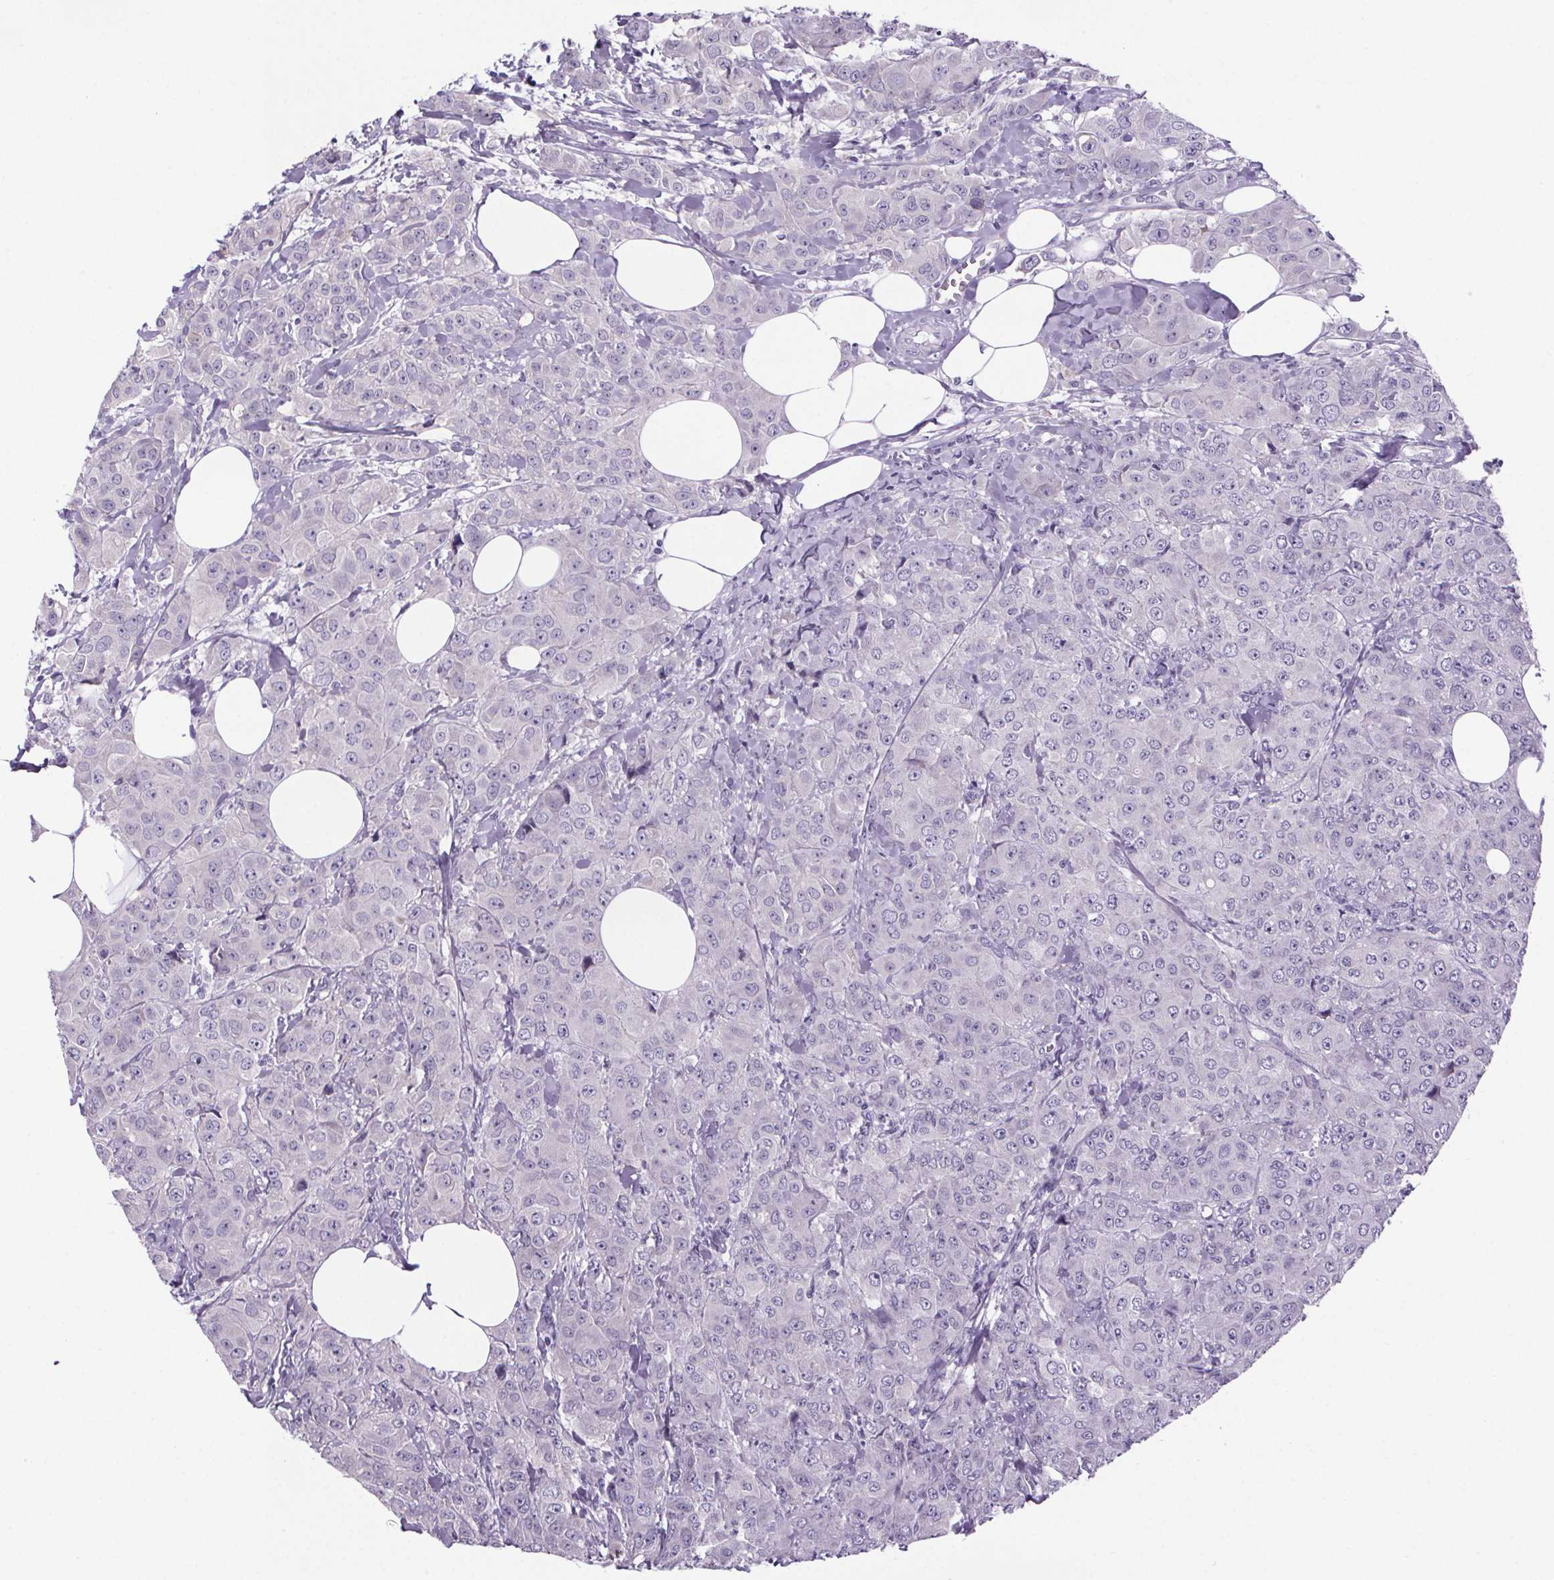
{"staining": {"intensity": "negative", "quantity": "none", "location": "none"}, "tissue": "breast cancer", "cell_type": "Tumor cells", "image_type": "cancer", "snomed": [{"axis": "morphology", "description": "Normal tissue, NOS"}, {"axis": "morphology", "description": "Duct carcinoma"}, {"axis": "topography", "description": "Breast"}], "caption": "Tumor cells are negative for protein expression in human breast cancer.", "gene": "CUBN", "patient": {"sex": "female", "age": 43}}